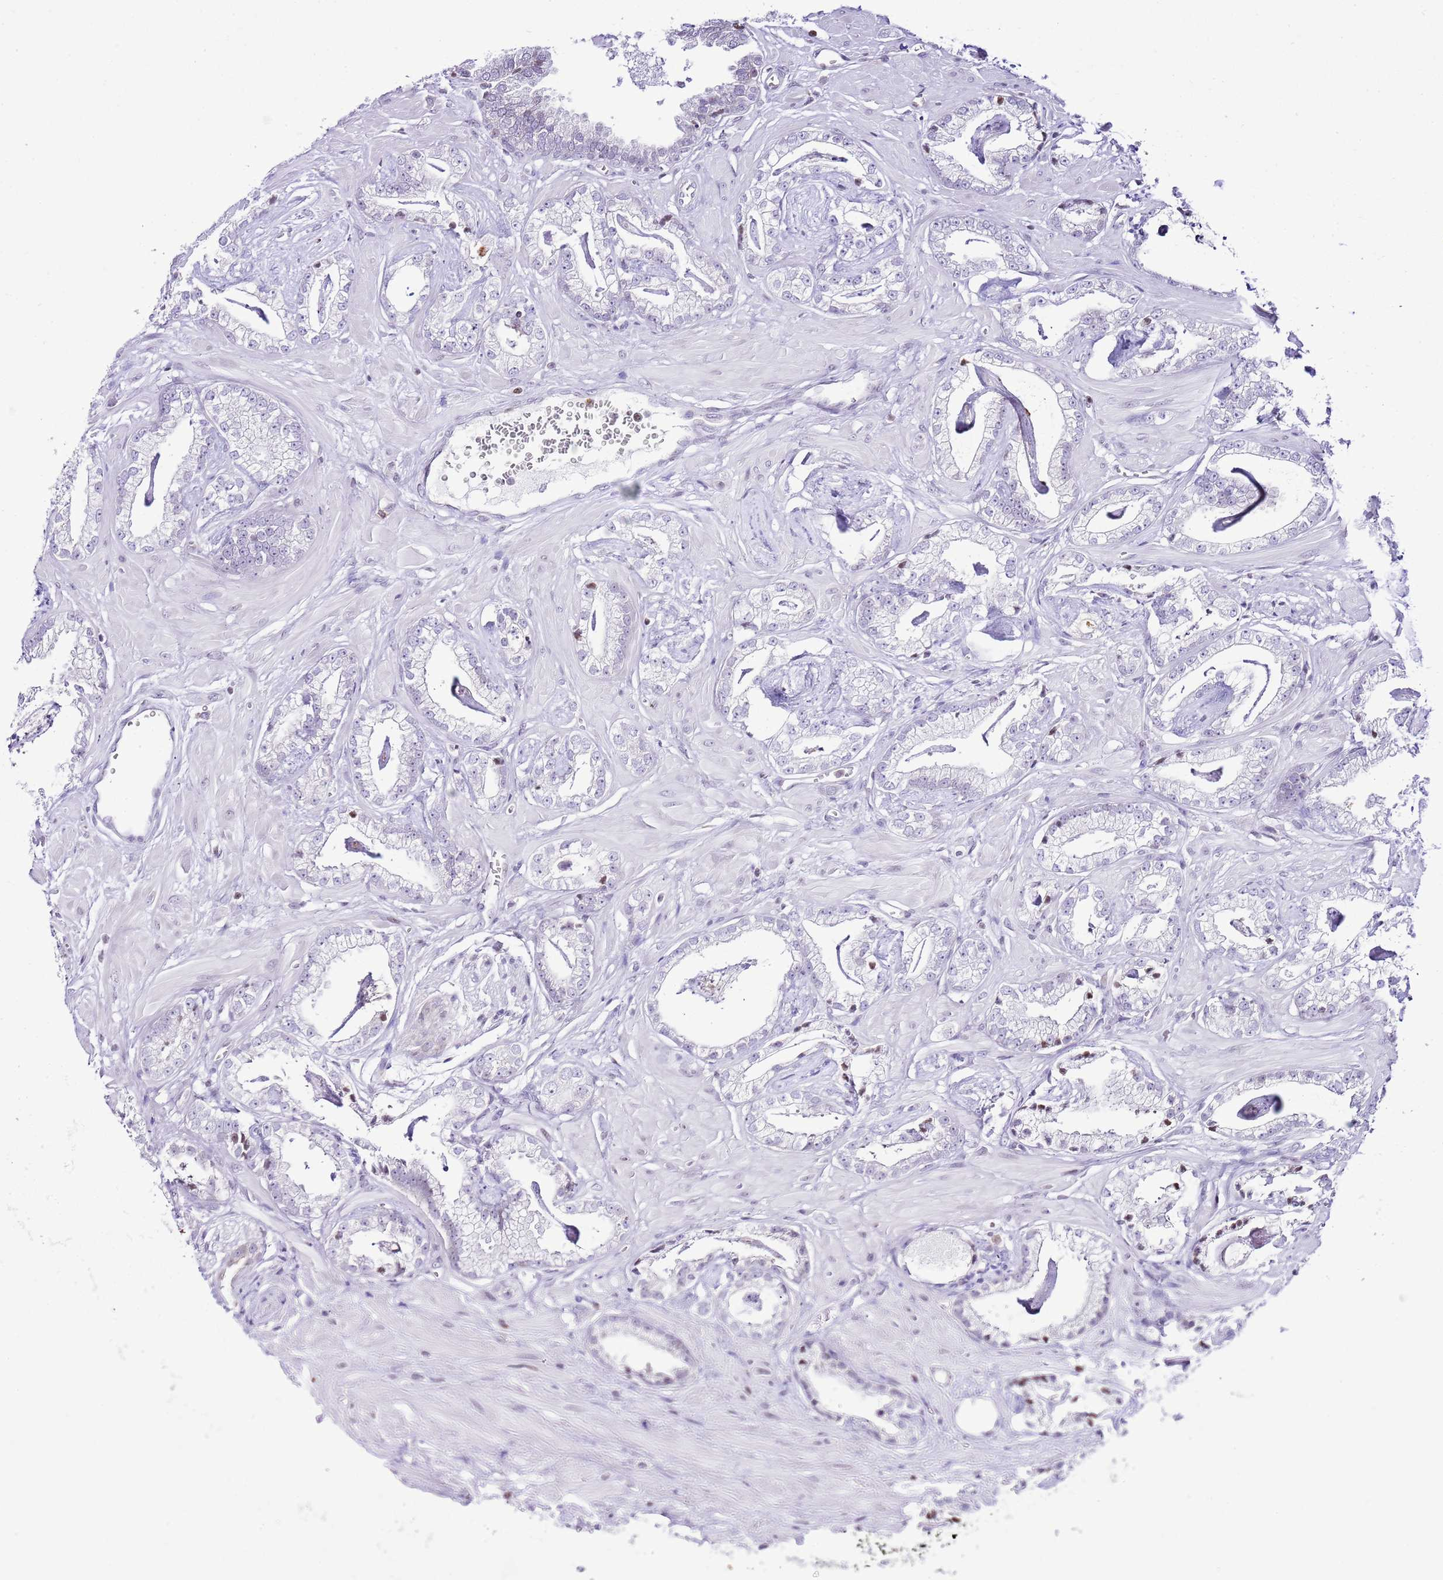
{"staining": {"intensity": "negative", "quantity": "none", "location": "none"}, "tissue": "prostate cancer", "cell_type": "Tumor cells", "image_type": "cancer", "snomed": [{"axis": "morphology", "description": "Adenocarcinoma, Low grade"}, {"axis": "topography", "description": "Prostate"}], "caption": "Human adenocarcinoma (low-grade) (prostate) stained for a protein using IHC demonstrates no staining in tumor cells.", "gene": "PRR15", "patient": {"sex": "male", "age": 60}}